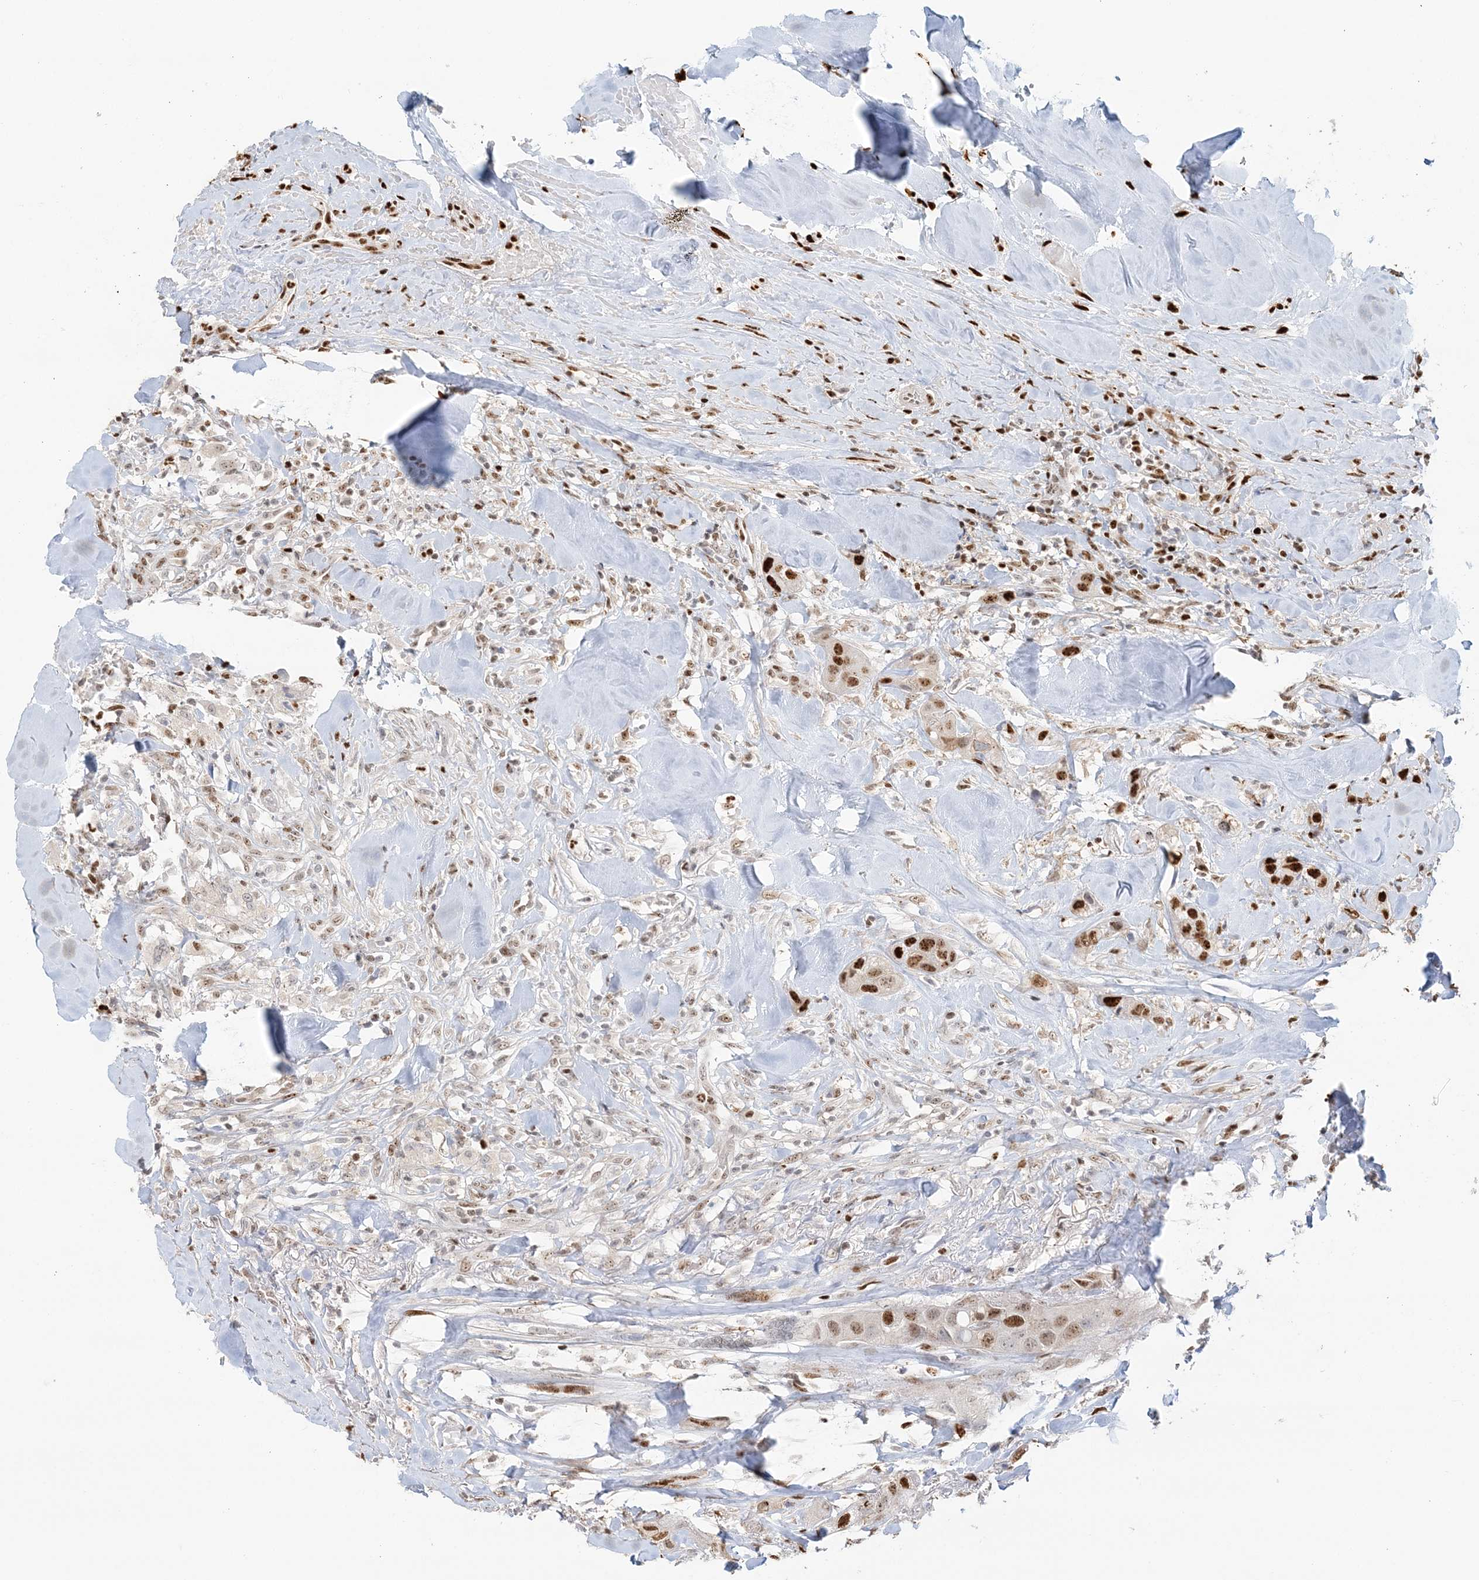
{"staining": {"intensity": "moderate", "quantity": "25%-75%", "location": "nuclear"}, "tissue": "head and neck cancer", "cell_type": "Tumor cells", "image_type": "cancer", "snomed": [{"axis": "morphology", "description": "Normal tissue, NOS"}, {"axis": "morphology", "description": "Squamous cell carcinoma, NOS"}, {"axis": "topography", "description": "Skeletal muscle"}, {"axis": "topography", "description": "Head-Neck"}], "caption": "A photomicrograph showing moderate nuclear staining in approximately 25%-75% of tumor cells in head and neck cancer, as visualized by brown immunohistochemical staining.", "gene": "SUMO2", "patient": {"sex": "male", "age": 51}}